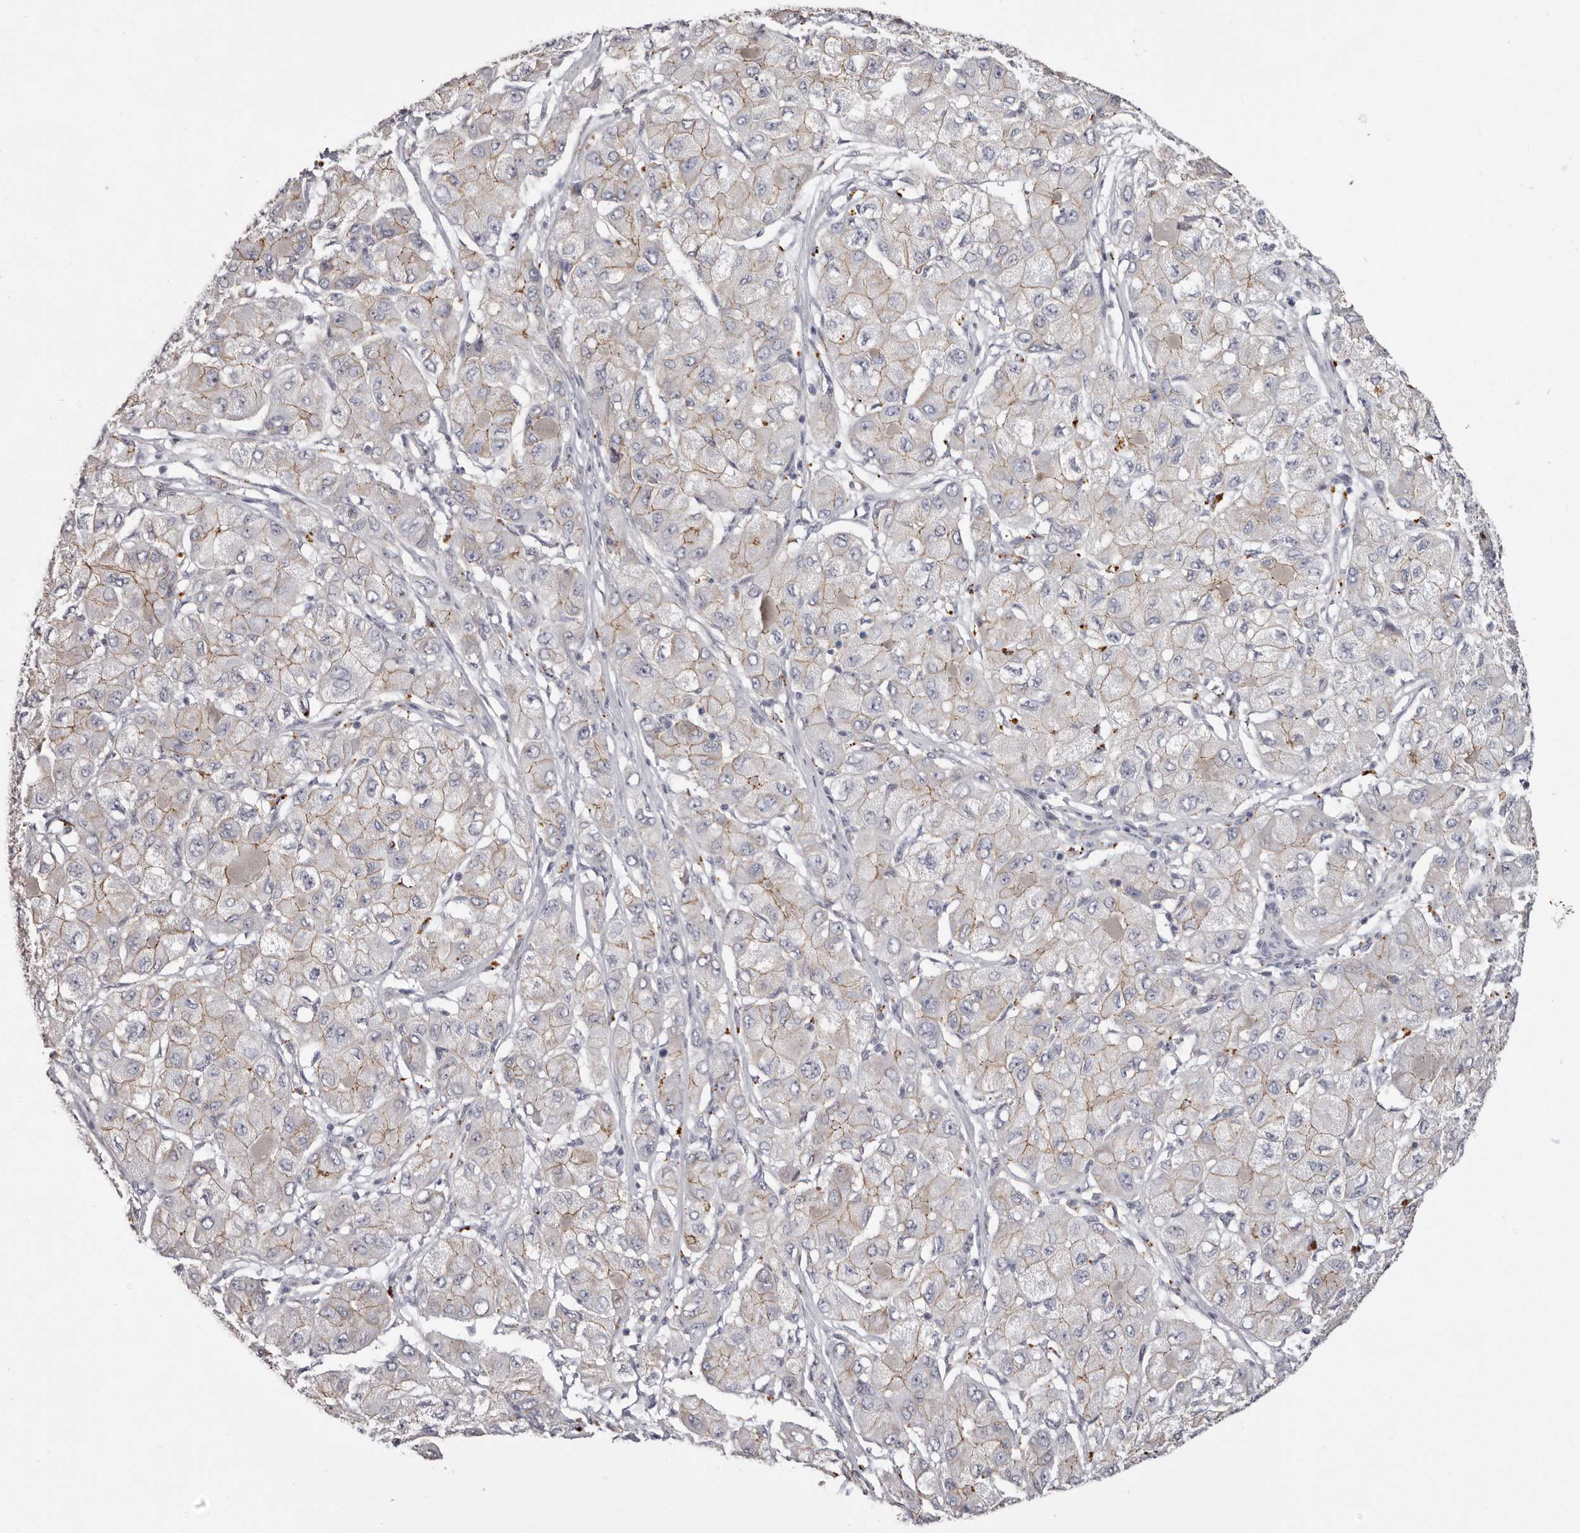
{"staining": {"intensity": "weak", "quantity": "25%-75%", "location": "cytoplasmic/membranous"}, "tissue": "liver cancer", "cell_type": "Tumor cells", "image_type": "cancer", "snomed": [{"axis": "morphology", "description": "Carcinoma, Hepatocellular, NOS"}, {"axis": "topography", "description": "Liver"}], "caption": "Tumor cells display low levels of weak cytoplasmic/membranous positivity in about 25%-75% of cells in human hepatocellular carcinoma (liver).", "gene": "PCDHB6", "patient": {"sex": "male", "age": 80}}